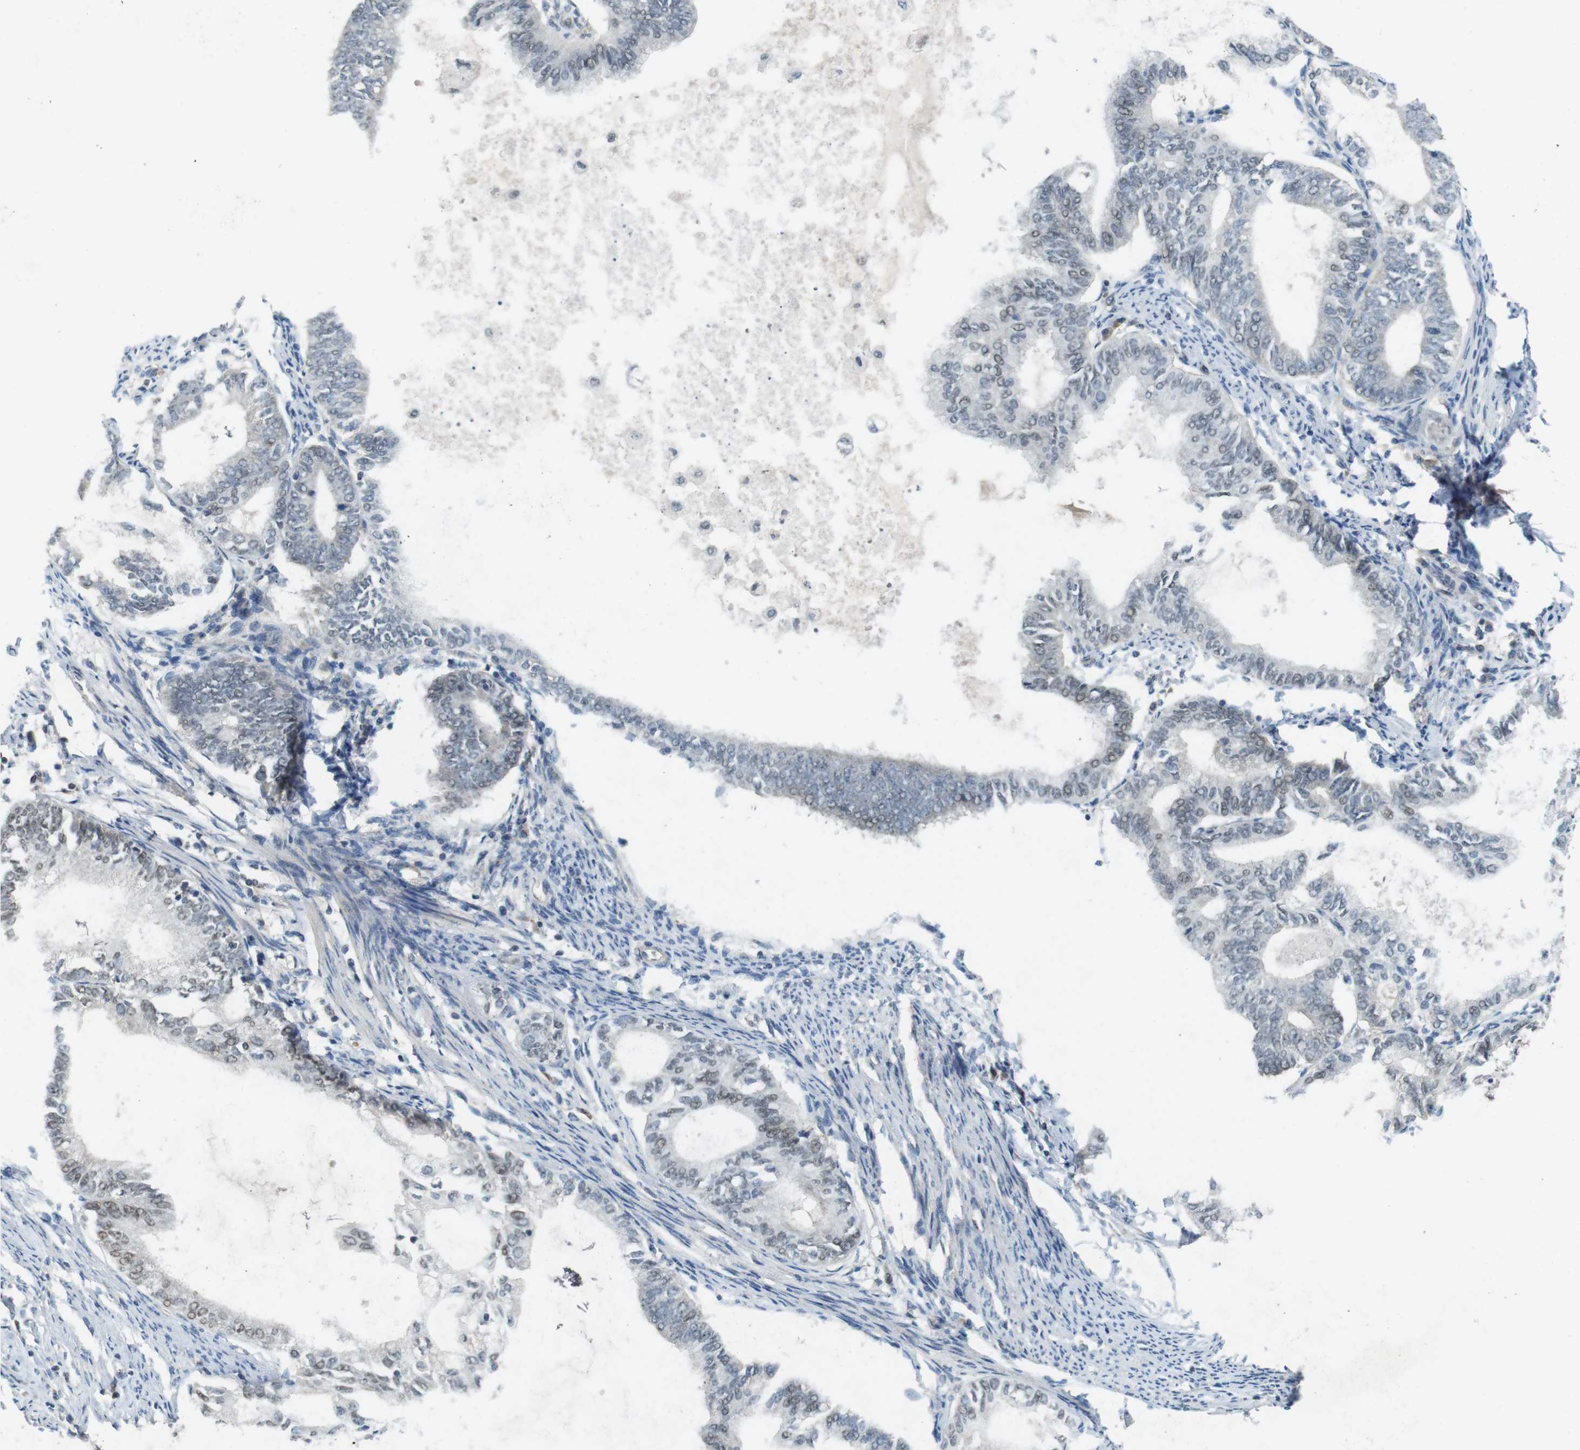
{"staining": {"intensity": "weak", "quantity": "<25%", "location": "nuclear"}, "tissue": "endometrial cancer", "cell_type": "Tumor cells", "image_type": "cancer", "snomed": [{"axis": "morphology", "description": "Adenocarcinoma, NOS"}, {"axis": "topography", "description": "Endometrium"}], "caption": "IHC photomicrograph of neoplastic tissue: human endometrial cancer (adenocarcinoma) stained with DAB demonstrates no significant protein staining in tumor cells.", "gene": "MAPKAPK5", "patient": {"sex": "female", "age": 86}}